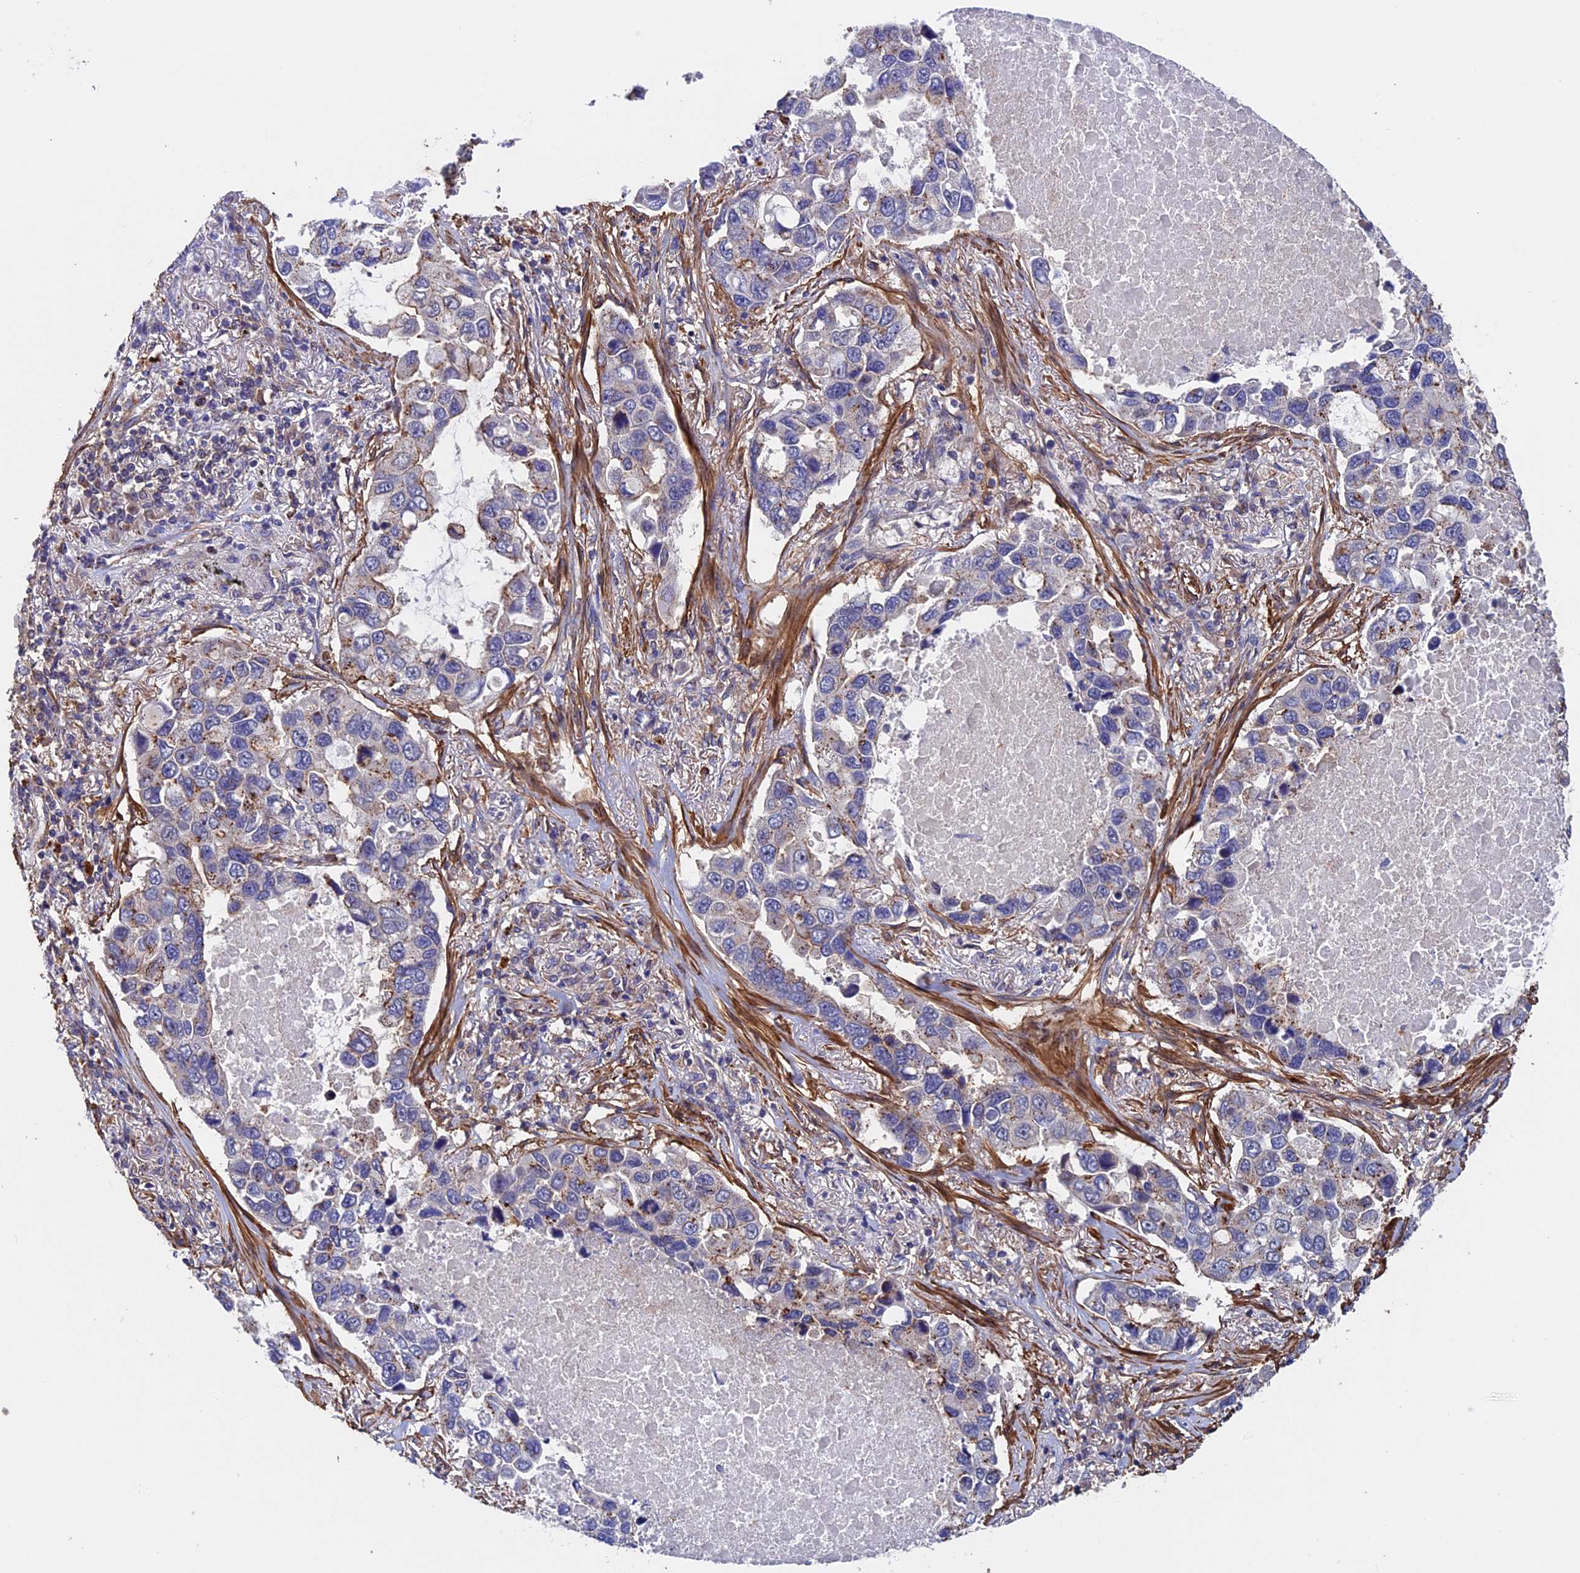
{"staining": {"intensity": "moderate", "quantity": "<25%", "location": "cytoplasmic/membranous"}, "tissue": "lung cancer", "cell_type": "Tumor cells", "image_type": "cancer", "snomed": [{"axis": "morphology", "description": "Adenocarcinoma, NOS"}, {"axis": "topography", "description": "Lung"}], "caption": "Tumor cells display low levels of moderate cytoplasmic/membranous expression in about <25% of cells in lung cancer.", "gene": "SLC9A5", "patient": {"sex": "male", "age": 64}}